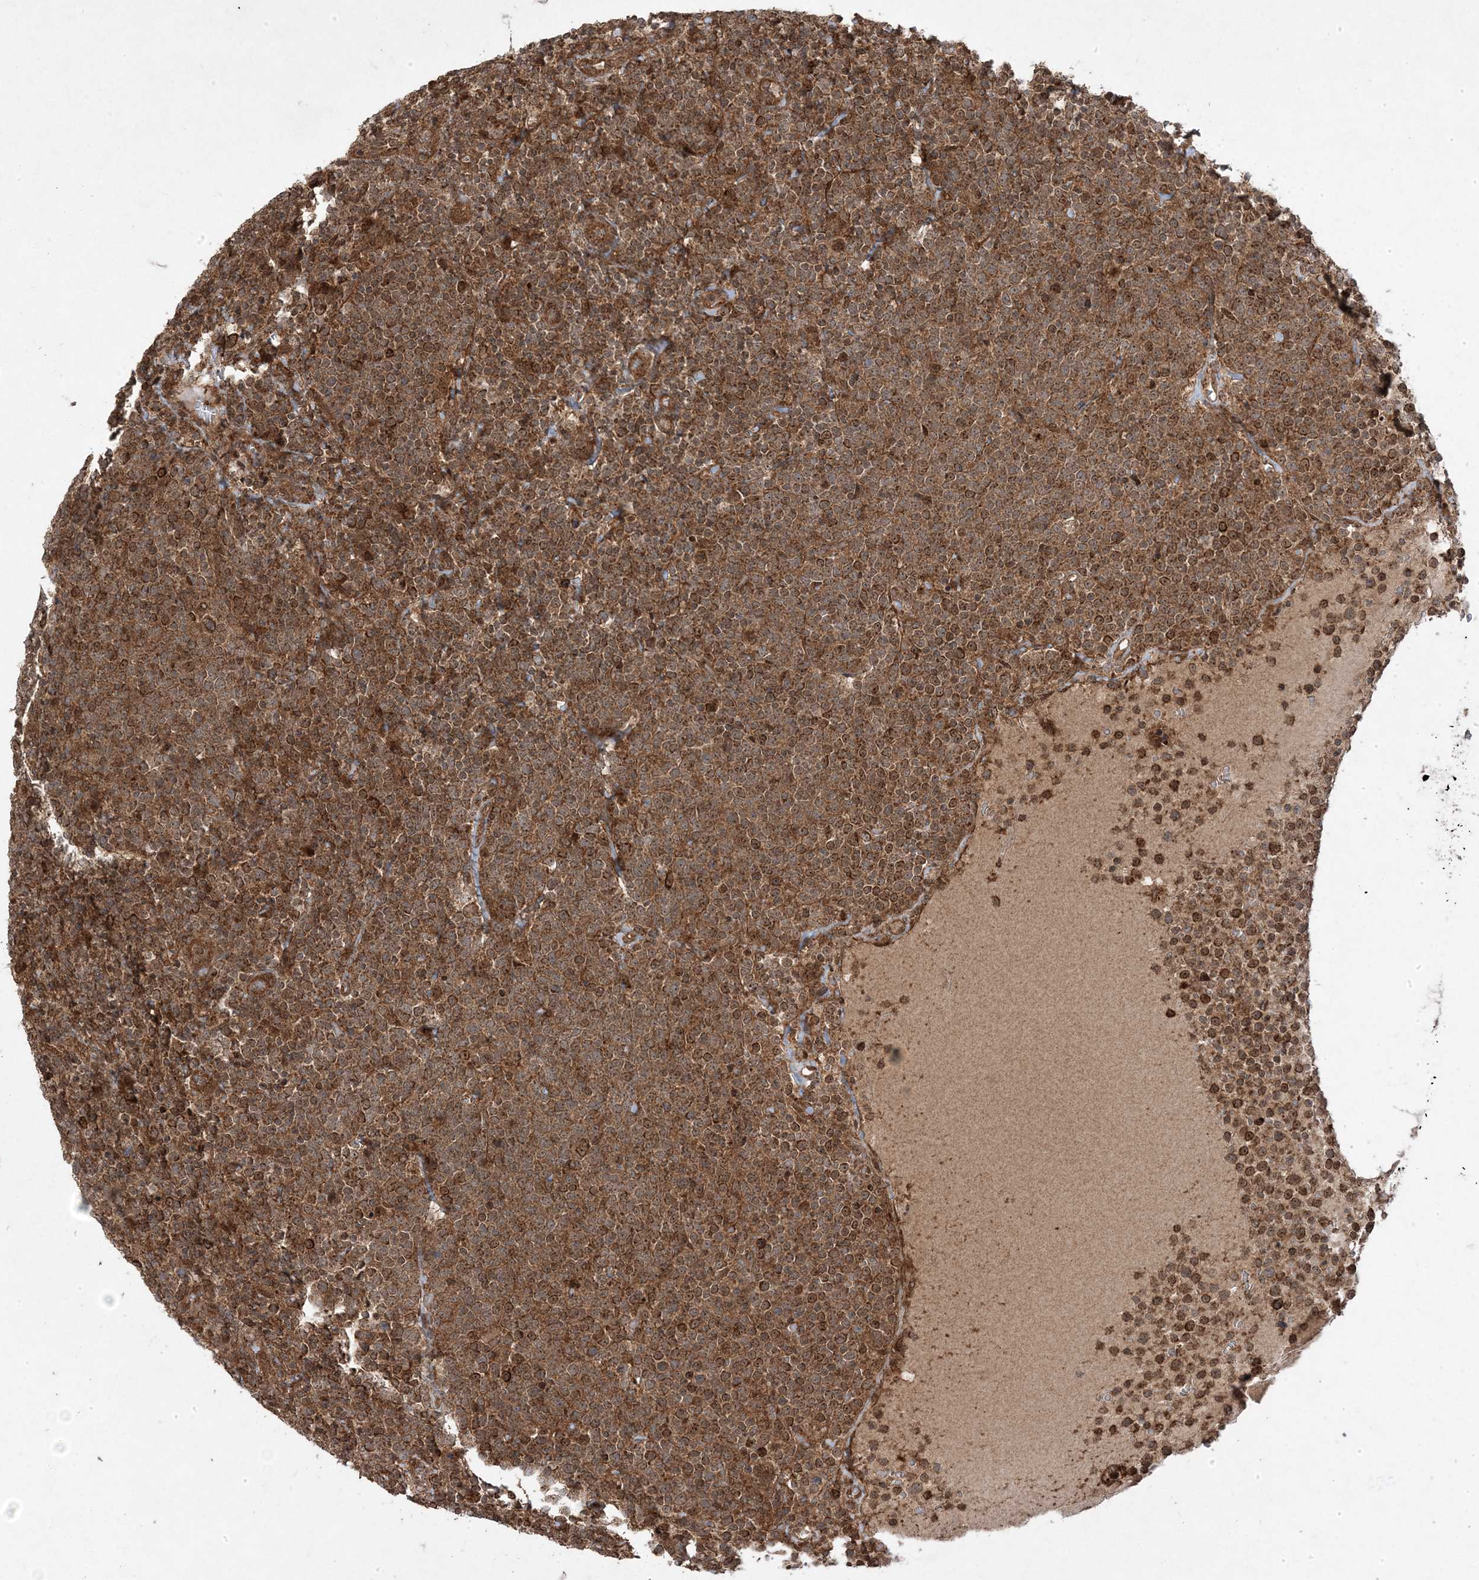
{"staining": {"intensity": "moderate", "quantity": ">75%", "location": "cytoplasmic/membranous,nuclear"}, "tissue": "lymphoma", "cell_type": "Tumor cells", "image_type": "cancer", "snomed": [{"axis": "morphology", "description": "Malignant lymphoma, non-Hodgkin's type, High grade"}, {"axis": "topography", "description": "Lymph node"}], "caption": "About >75% of tumor cells in human malignant lymphoma, non-Hodgkin's type (high-grade) reveal moderate cytoplasmic/membranous and nuclear protein positivity as visualized by brown immunohistochemical staining.", "gene": "PLEKHM2", "patient": {"sex": "male", "age": 61}}